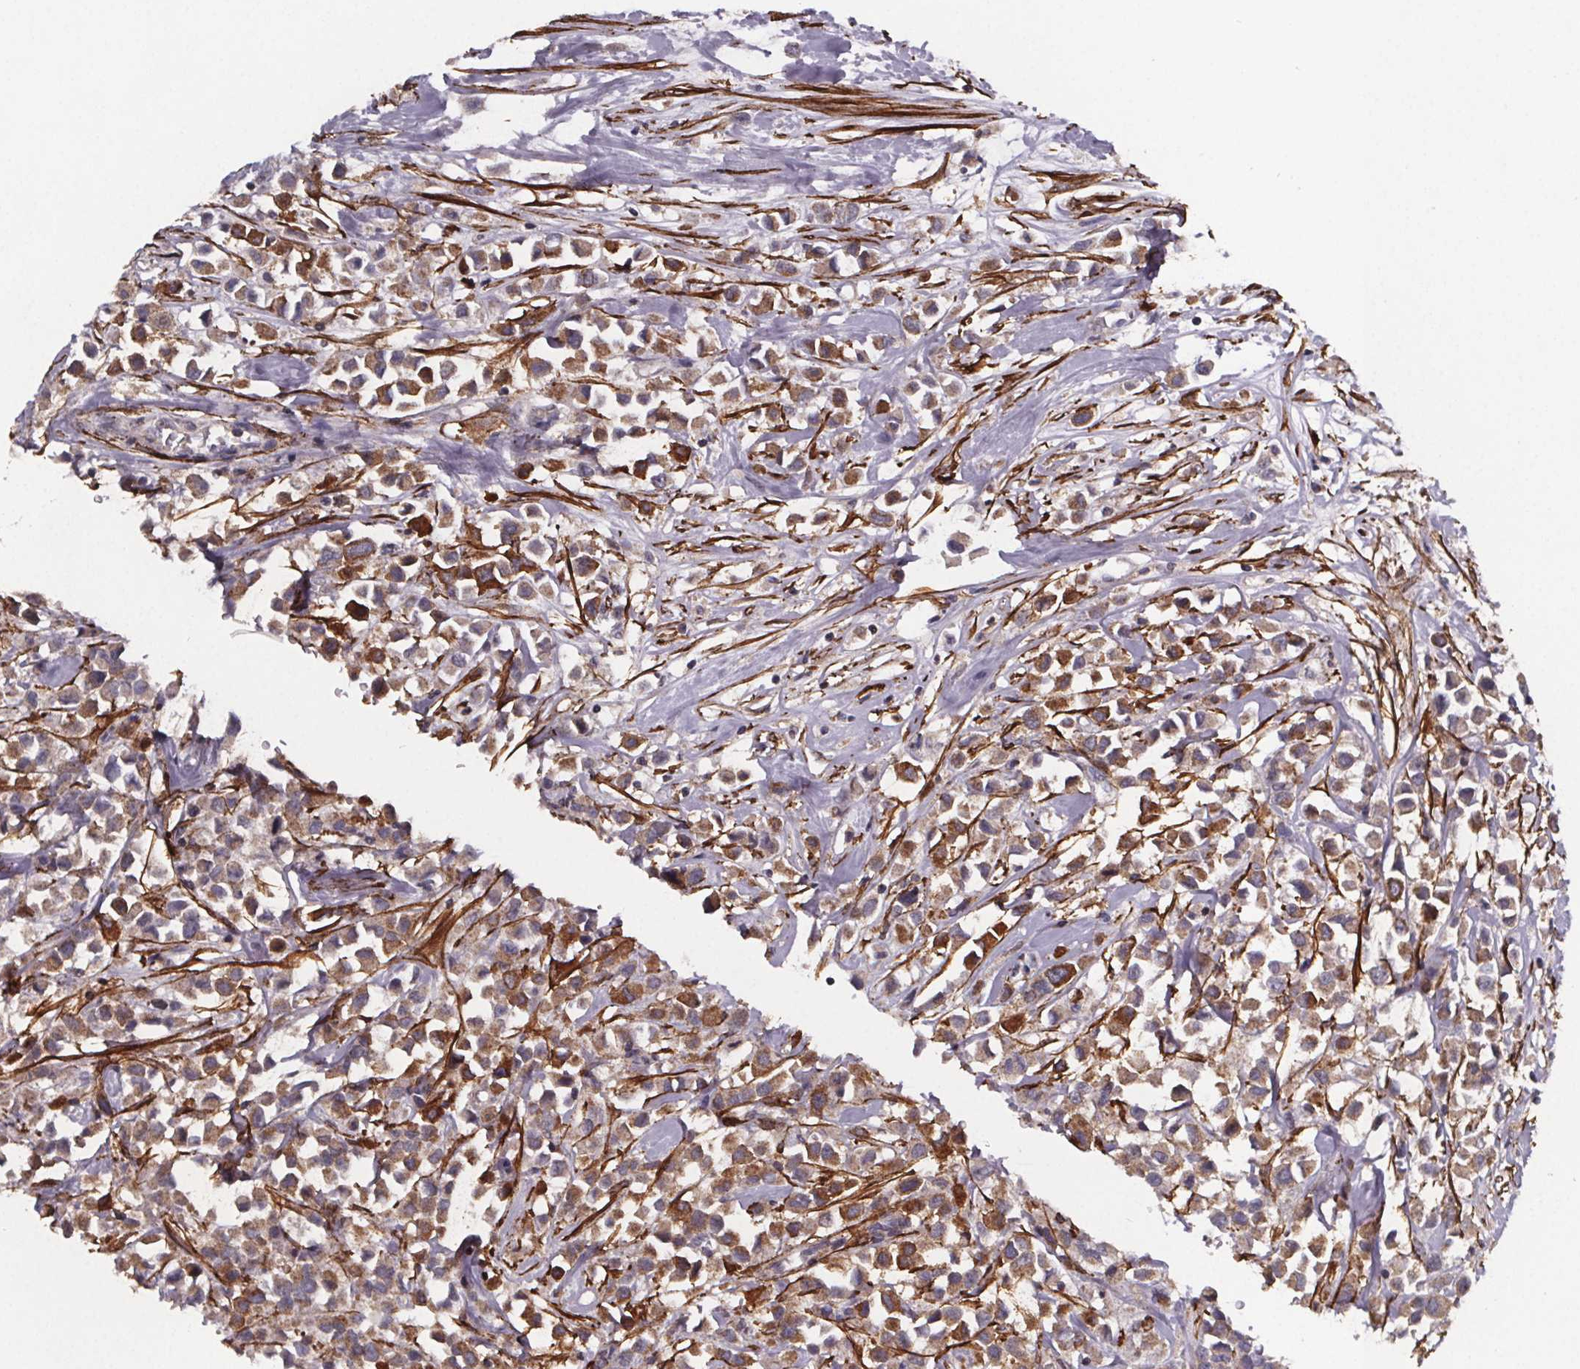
{"staining": {"intensity": "weak", "quantity": "25%-75%", "location": "cytoplasmic/membranous"}, "tissue": "breast cancer", "cell_type": "Tumor cells", "image_type": "cancer", "snomed": [{"axis": "morphology", "description": "Duct carcinoma"}, {"axis": "topography", "description": "Breast"}], "caption": "An immunohistochemistry (IHC) photomicrograph of tumor tissue is shown. Protein staining in brown shows weak cytoplasmic/membranous positivity in breast cancer within tumor cells.", "gene": "PALLD", "patient": {"sex": "female", "age": 61}}